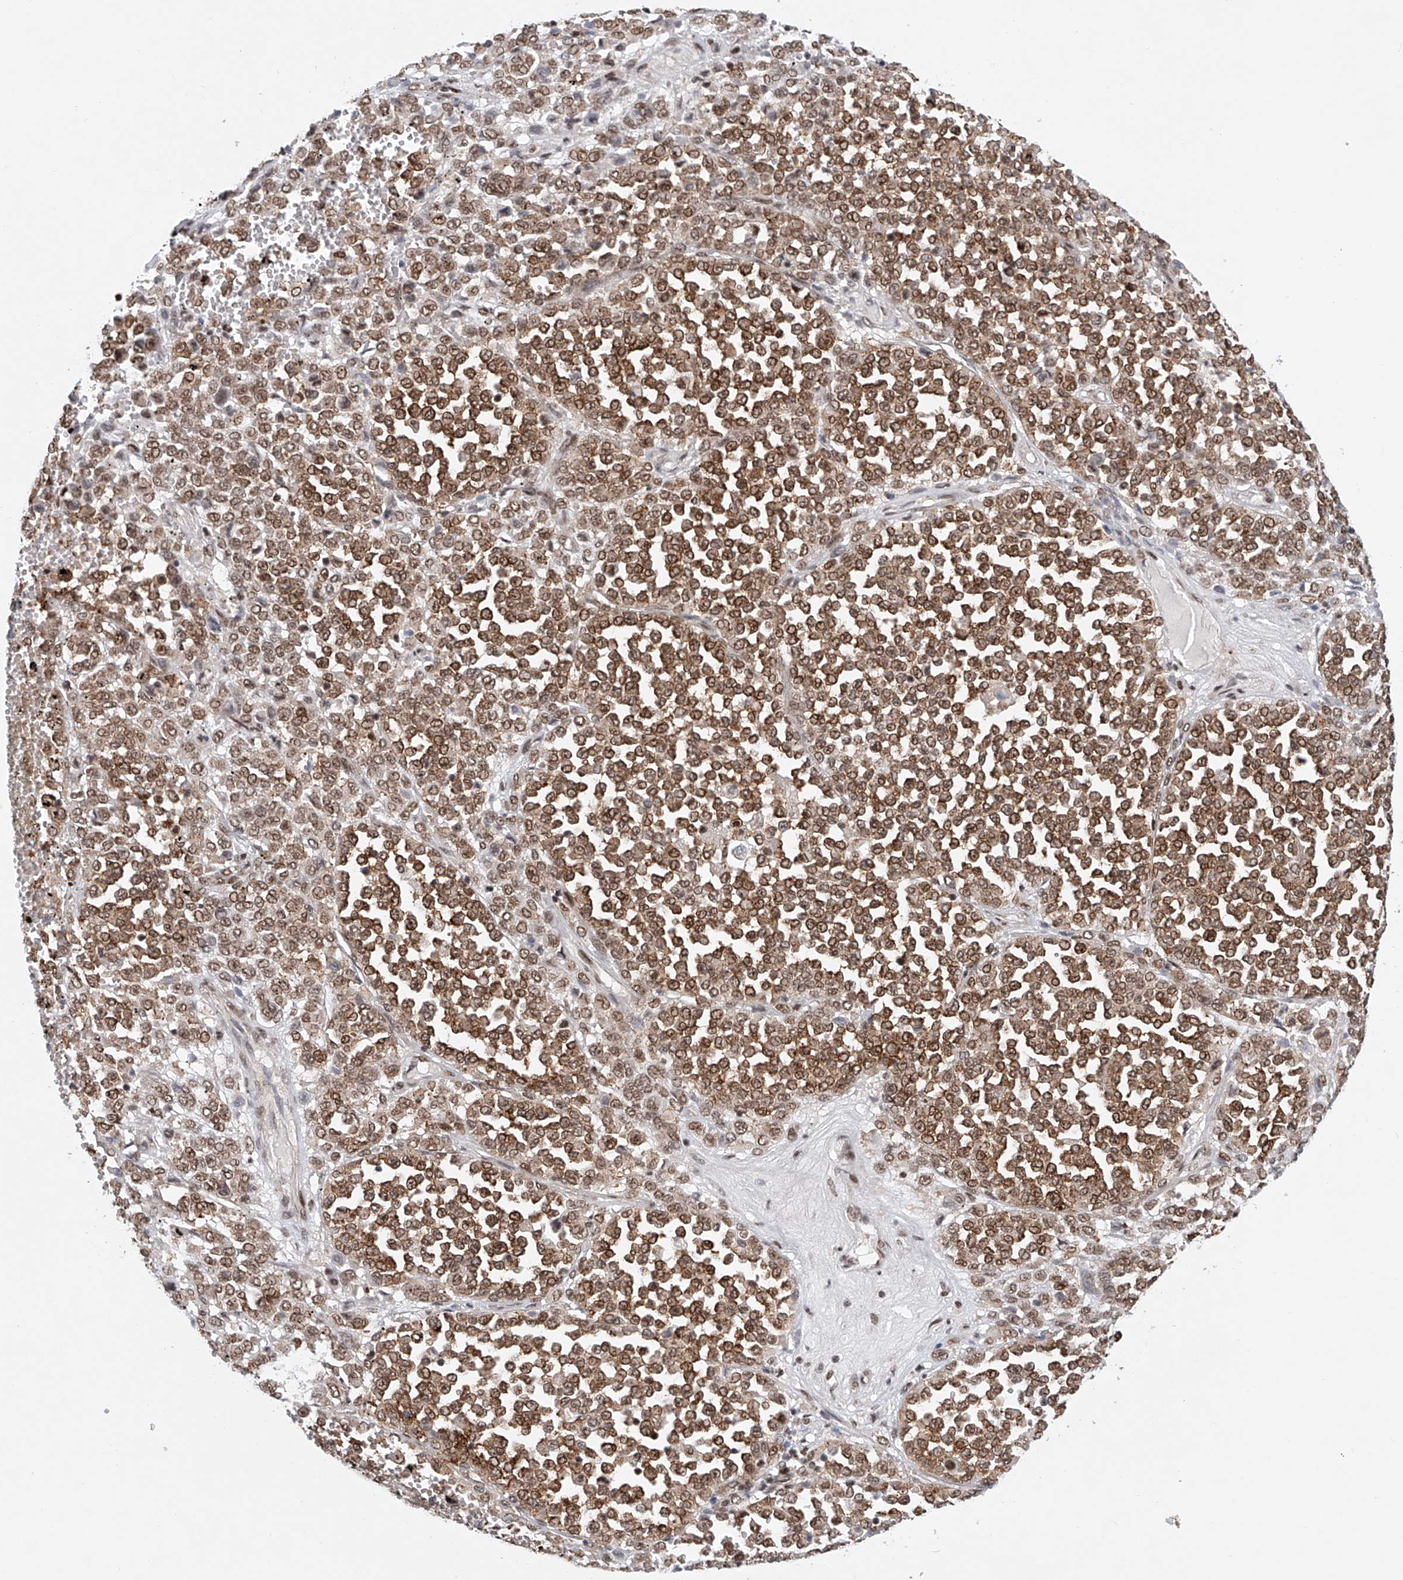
{"staining": {"intensity": "moderate", "quantity": ">75%", "location": "cytoplasmic/membranous,nuclear"}, "tissue": "melanoma", "cell_type": "Tumor cells", "image_type": "cancer", "snomed": [{"axis": "morphology", "description": "Malignant melanoma, Metastatic site"}, {"axis": "topography", "description": "Pancreas"}], "caption": "This histopathology image reveals immunohistochemistry staining of melanoma, with medium moderate cytoplasmic/membranous and nuclear staining in approximately >75% of tumor cells.", "gene": "ZNF470", "patient": {"sex": "female", "age": 30}}